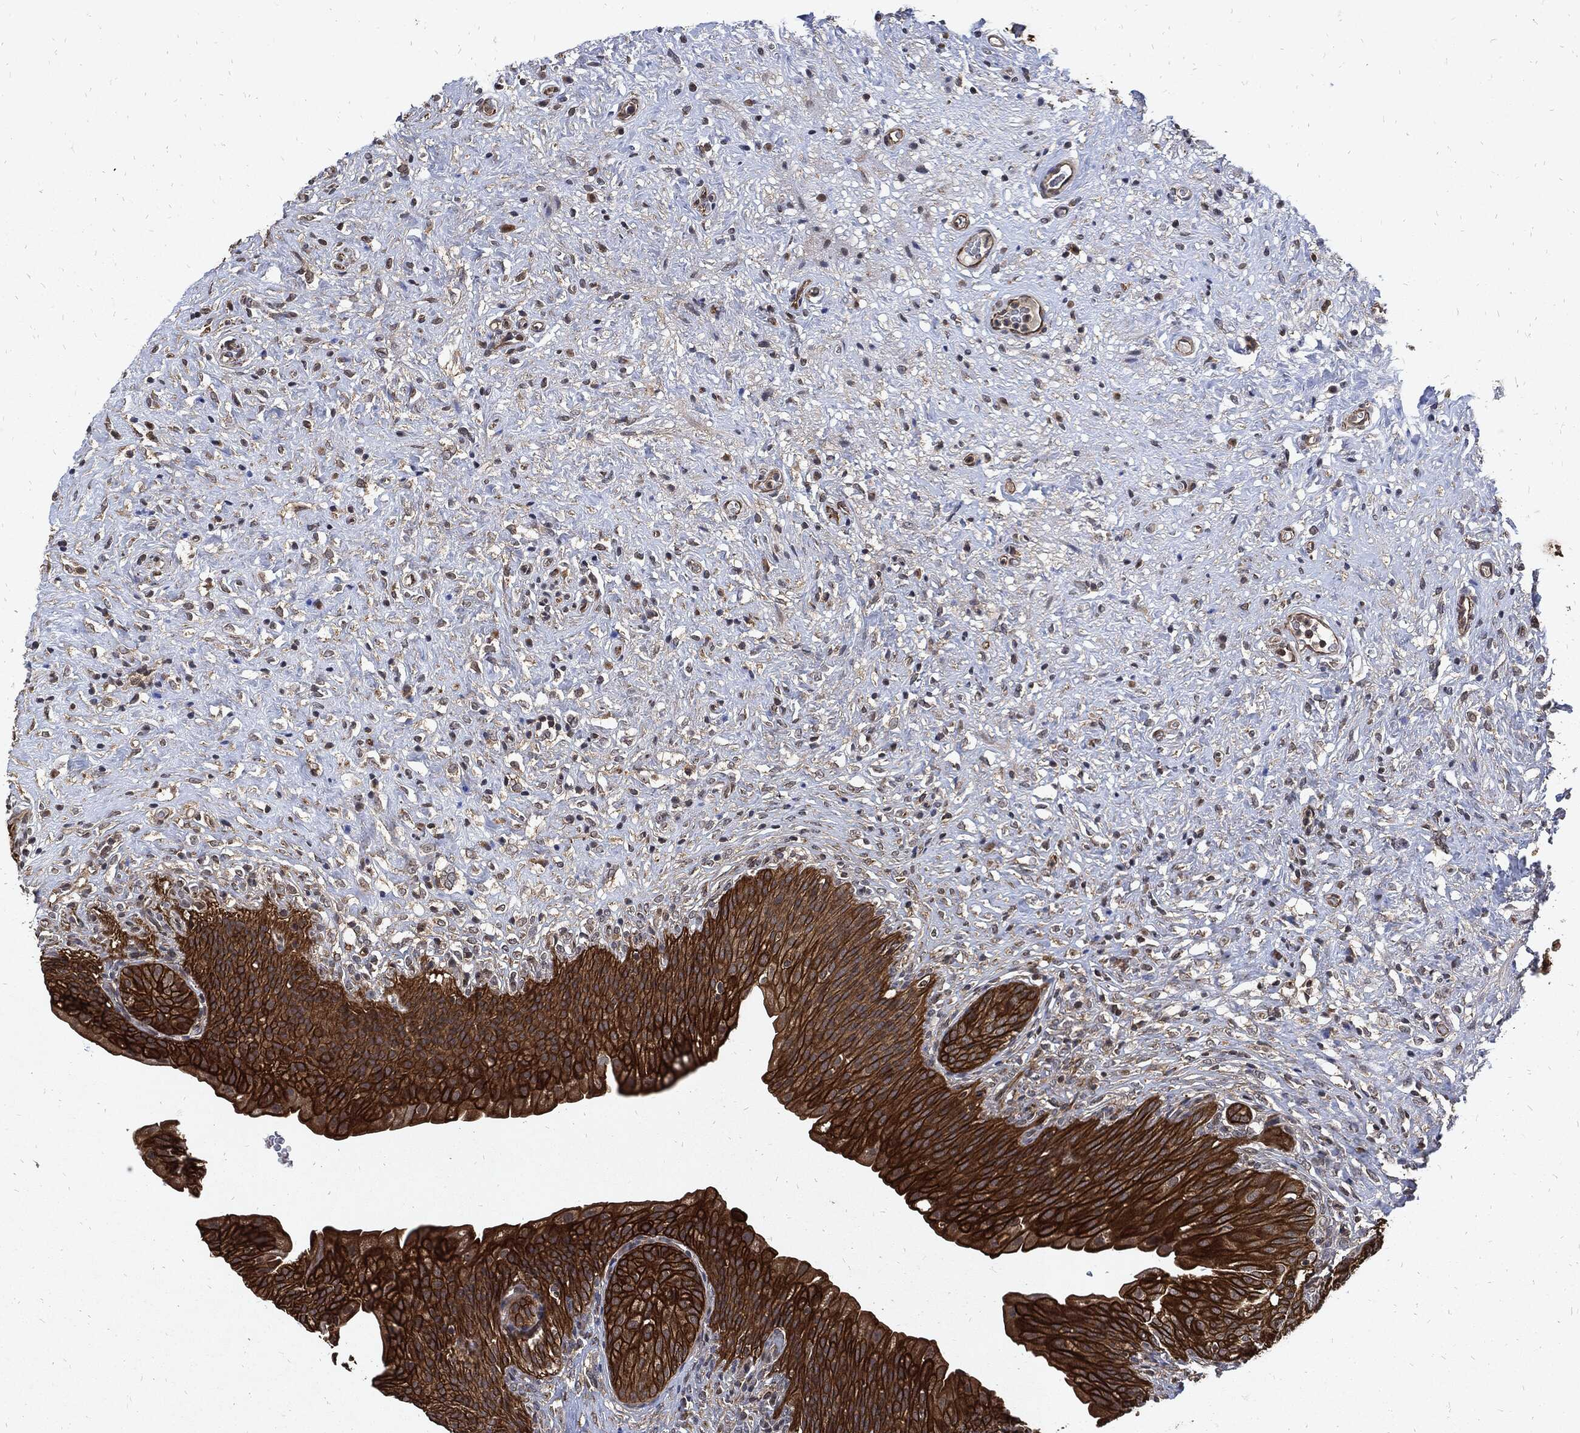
{"staining": {"intensity": "strong", "quantity": ">75%", "location": "cytoplasmic/membranous"}, "tissue": "urinary bladder", "cell_type": "Urothelial cells", "image_type": "normal", "snomed": [{"axis": "morphology", "description": "Normal tissue, NOS"}, {"axis": "topography", "description": "Urinary bladder"}], "caption": "This is a micrograph of immunohistochemistry staining of benign urinary bladder, which shows strong staining in the cytoplasmic/membranous of urothelial cells.", "gene": "DCTN1", "patient": {"sex": "male", "age": 46}}